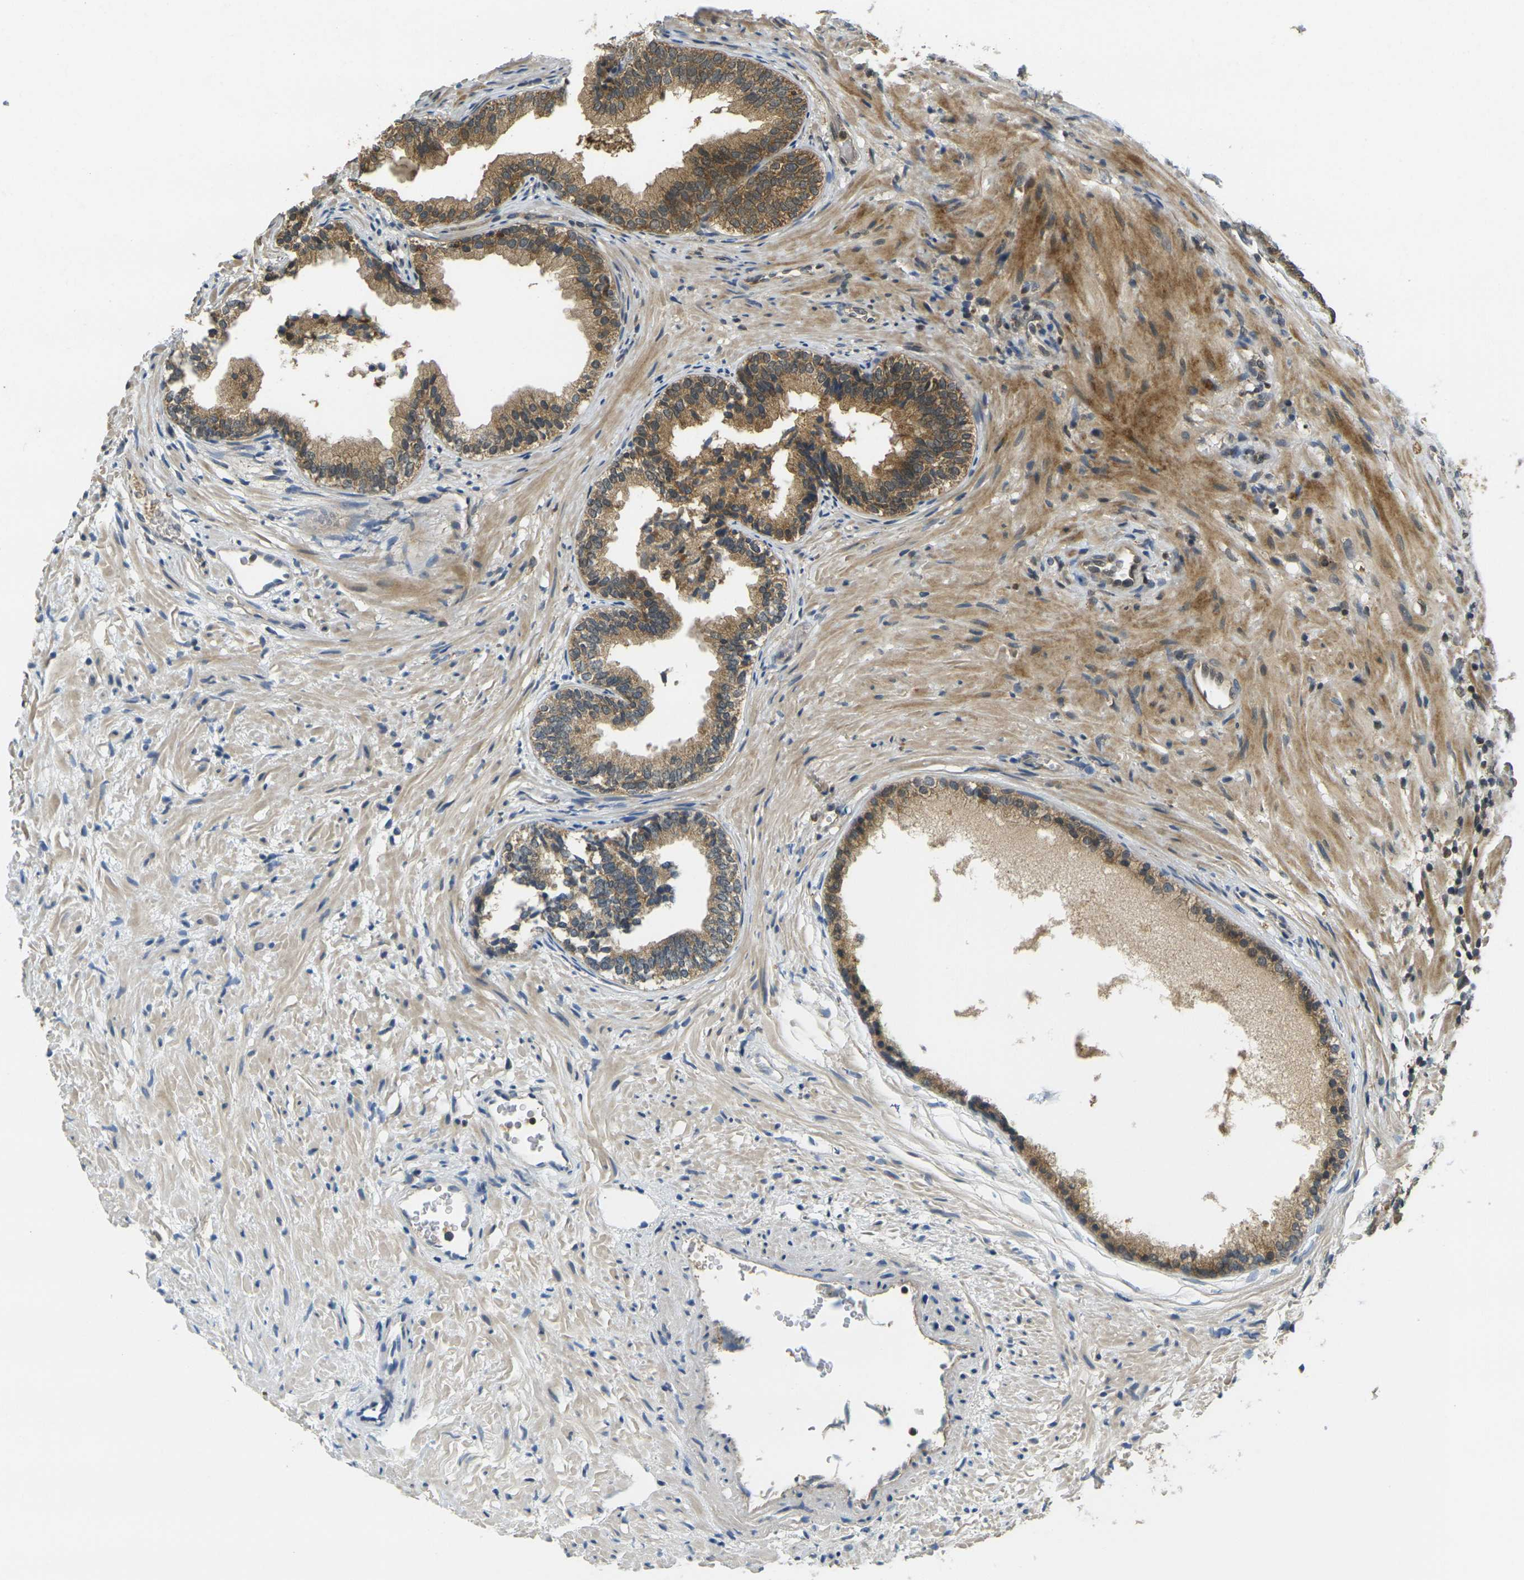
{"staining": {"intensity": "moderate", "quantity": ">75%", "location": "cytoplasmic/membranous"}, "tissue": "prostate", "cell_type": "Glandular cells", "image_type": "normal", "snomed": [{"axis": "morphology", "description": "Normal tissue, NOS"}, {"axis": "topography", "description": "Prostate"}], "caption": "A medium amount of moderate cytoplasmic/membranous expression is seen in approximately >75% of glandular cells in normal prostate. The staining is performed using DAB (3,3'-diaminobenzidine) brown chromogen to label protein expression. The nuclei are counter-stained blue using hematoxylin.", "gene": "KLHL8", "patient": {"sex": "male", "age": 76}}